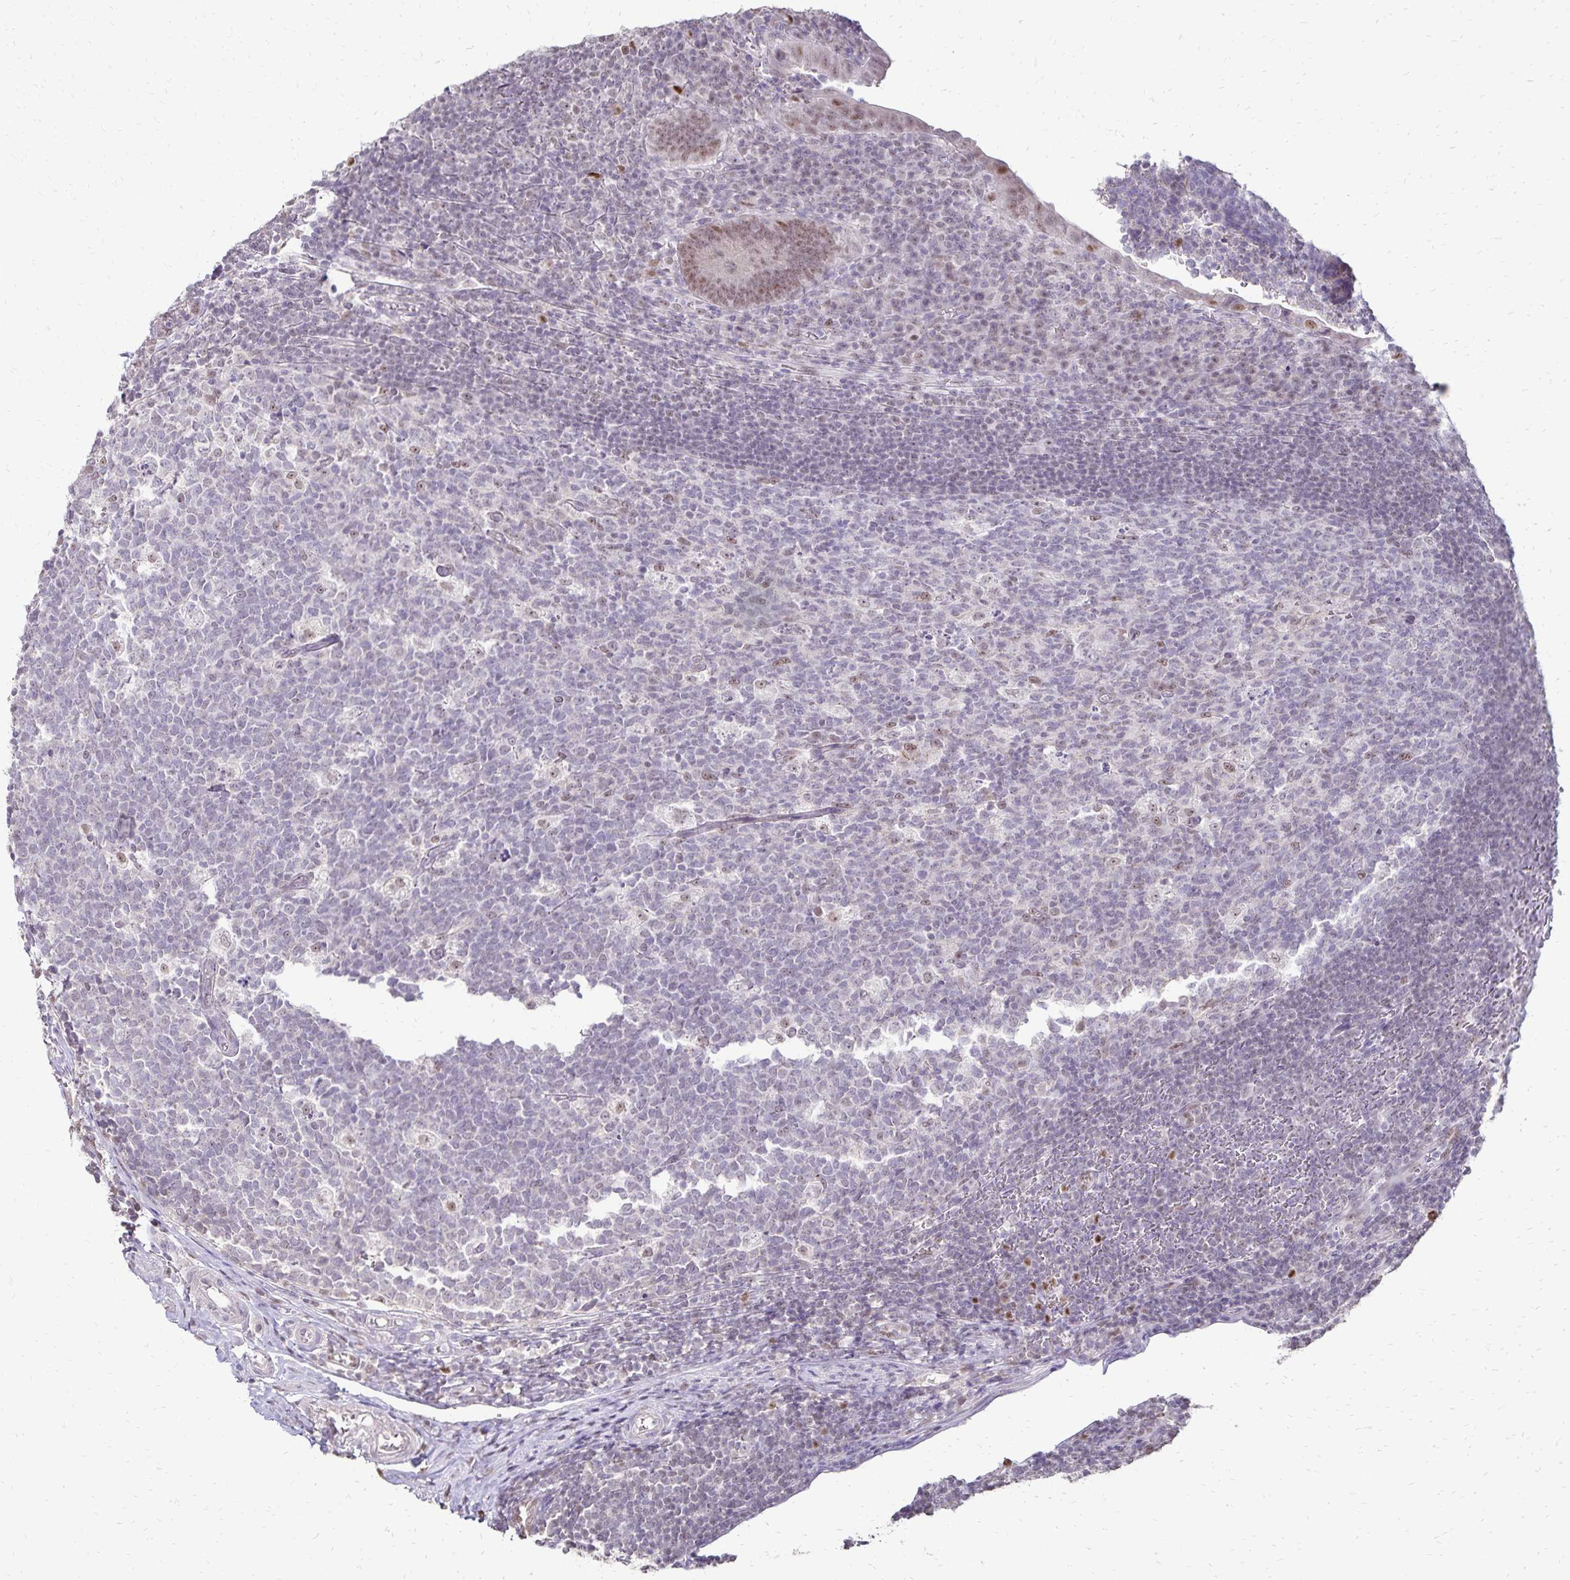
{"staining": {"intensity": "negative", "quantity": "none", "location": "none"}, "tissue": "appendix", "cell_type": "Glandular cells", "image_type": "normal", "snomed": [{"axis": "morphology", "description": "Normal tissue, NOS"}, {"axis": "topography", "description": "Appendix"}], "caption": "High power microscopy micrograph of an immunohistochemistry histopathology image of normal appendix, revealing no significant staining in glandular cells. (Brightfield microscopy of DAB (3,3'-diaminobenzidine) IHC at high magnification).", "gene": "POLB", "patient": {"sex": "male", "age": 18}}